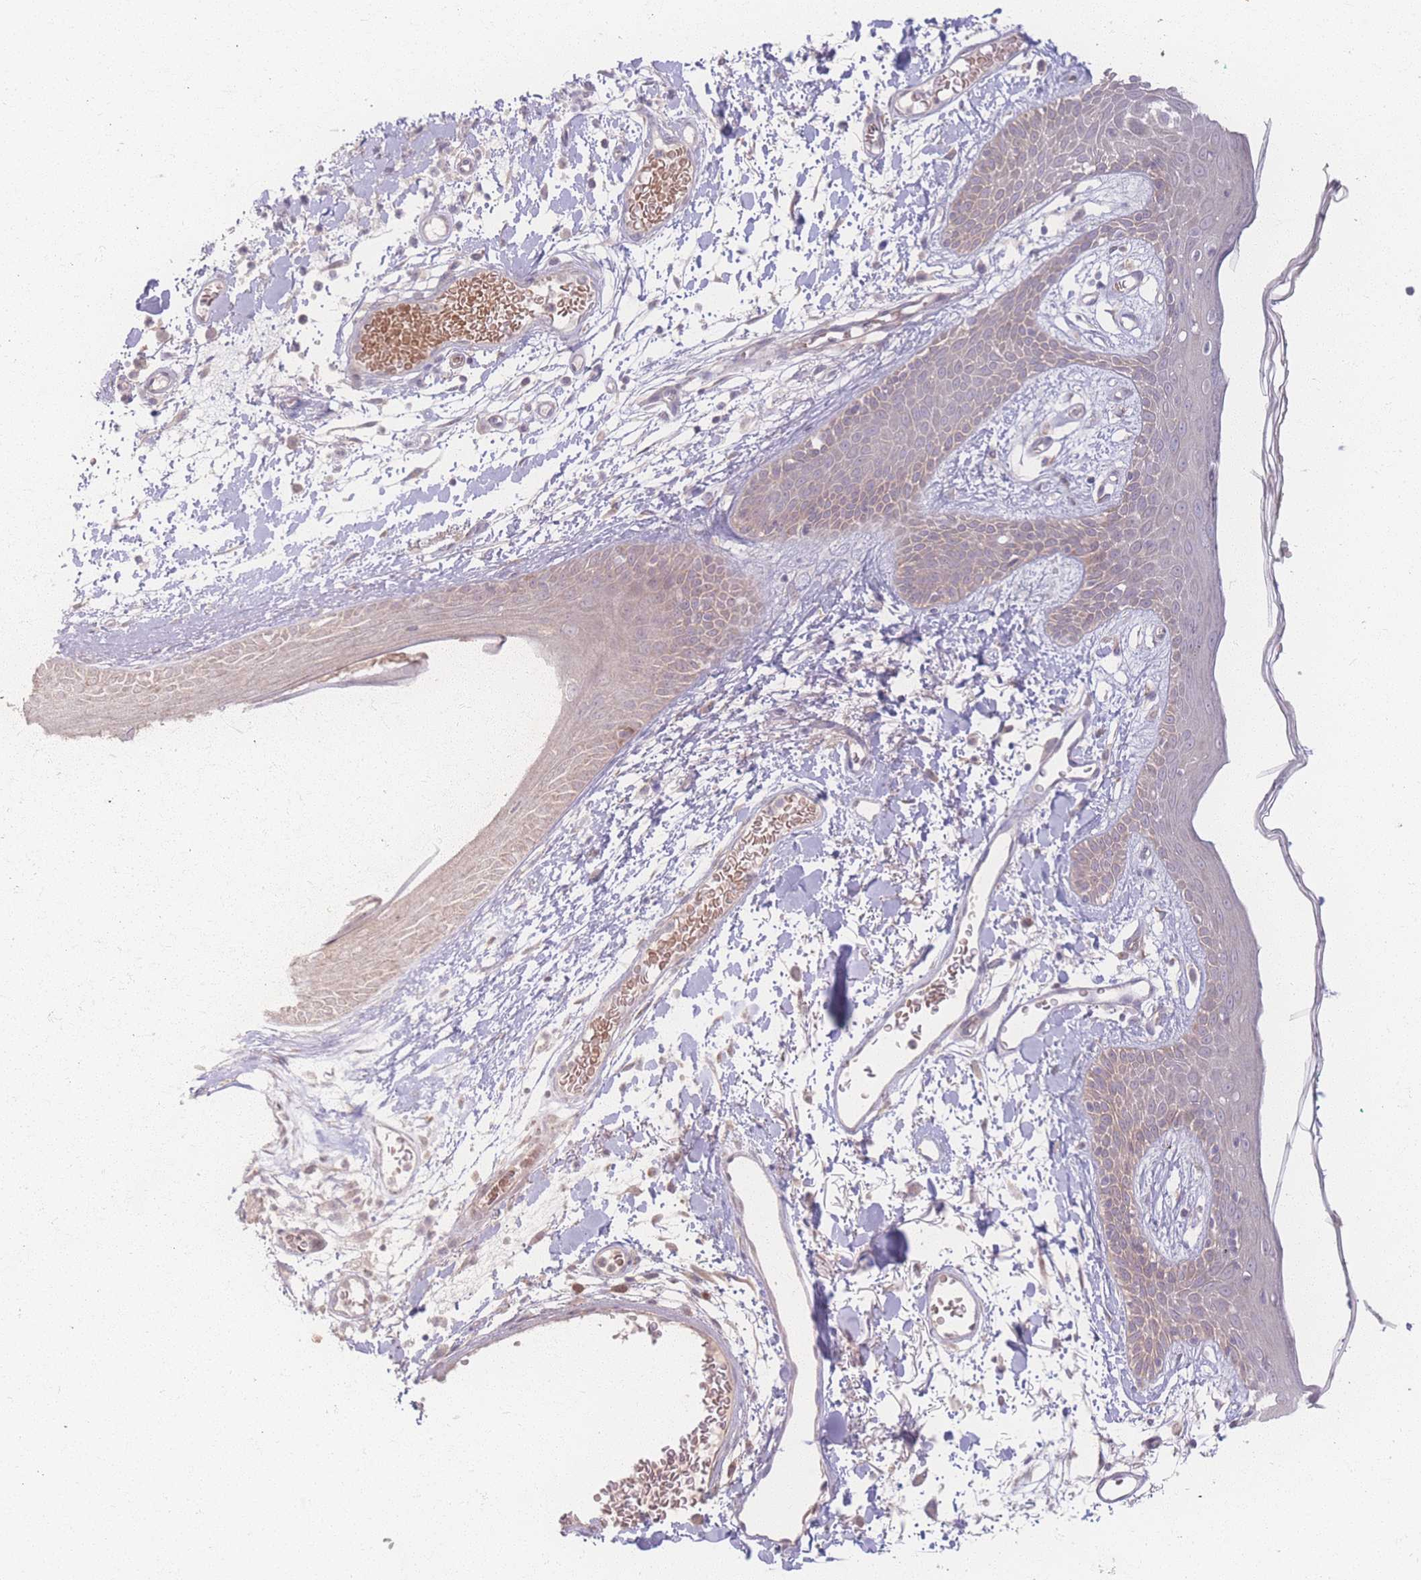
{"staining": {"intensity": "negative", "quantity": "none", "location": "none"}, "tissue": "skin", "cell_type": "Fibroblasts", "image_type": "normal", "snomed": [{"axis": "morphology", "description": "Normal tissue, NOS"}, {"axis": "topography", "description": "Skin"}], "caption": "Immunohistochemical staining of unremarkable skin displays no significant positivity in fibroblasts. Nuclei are stained in blue.", "gene": "INSR", "patient": {"sex": "male", "age": 79}}